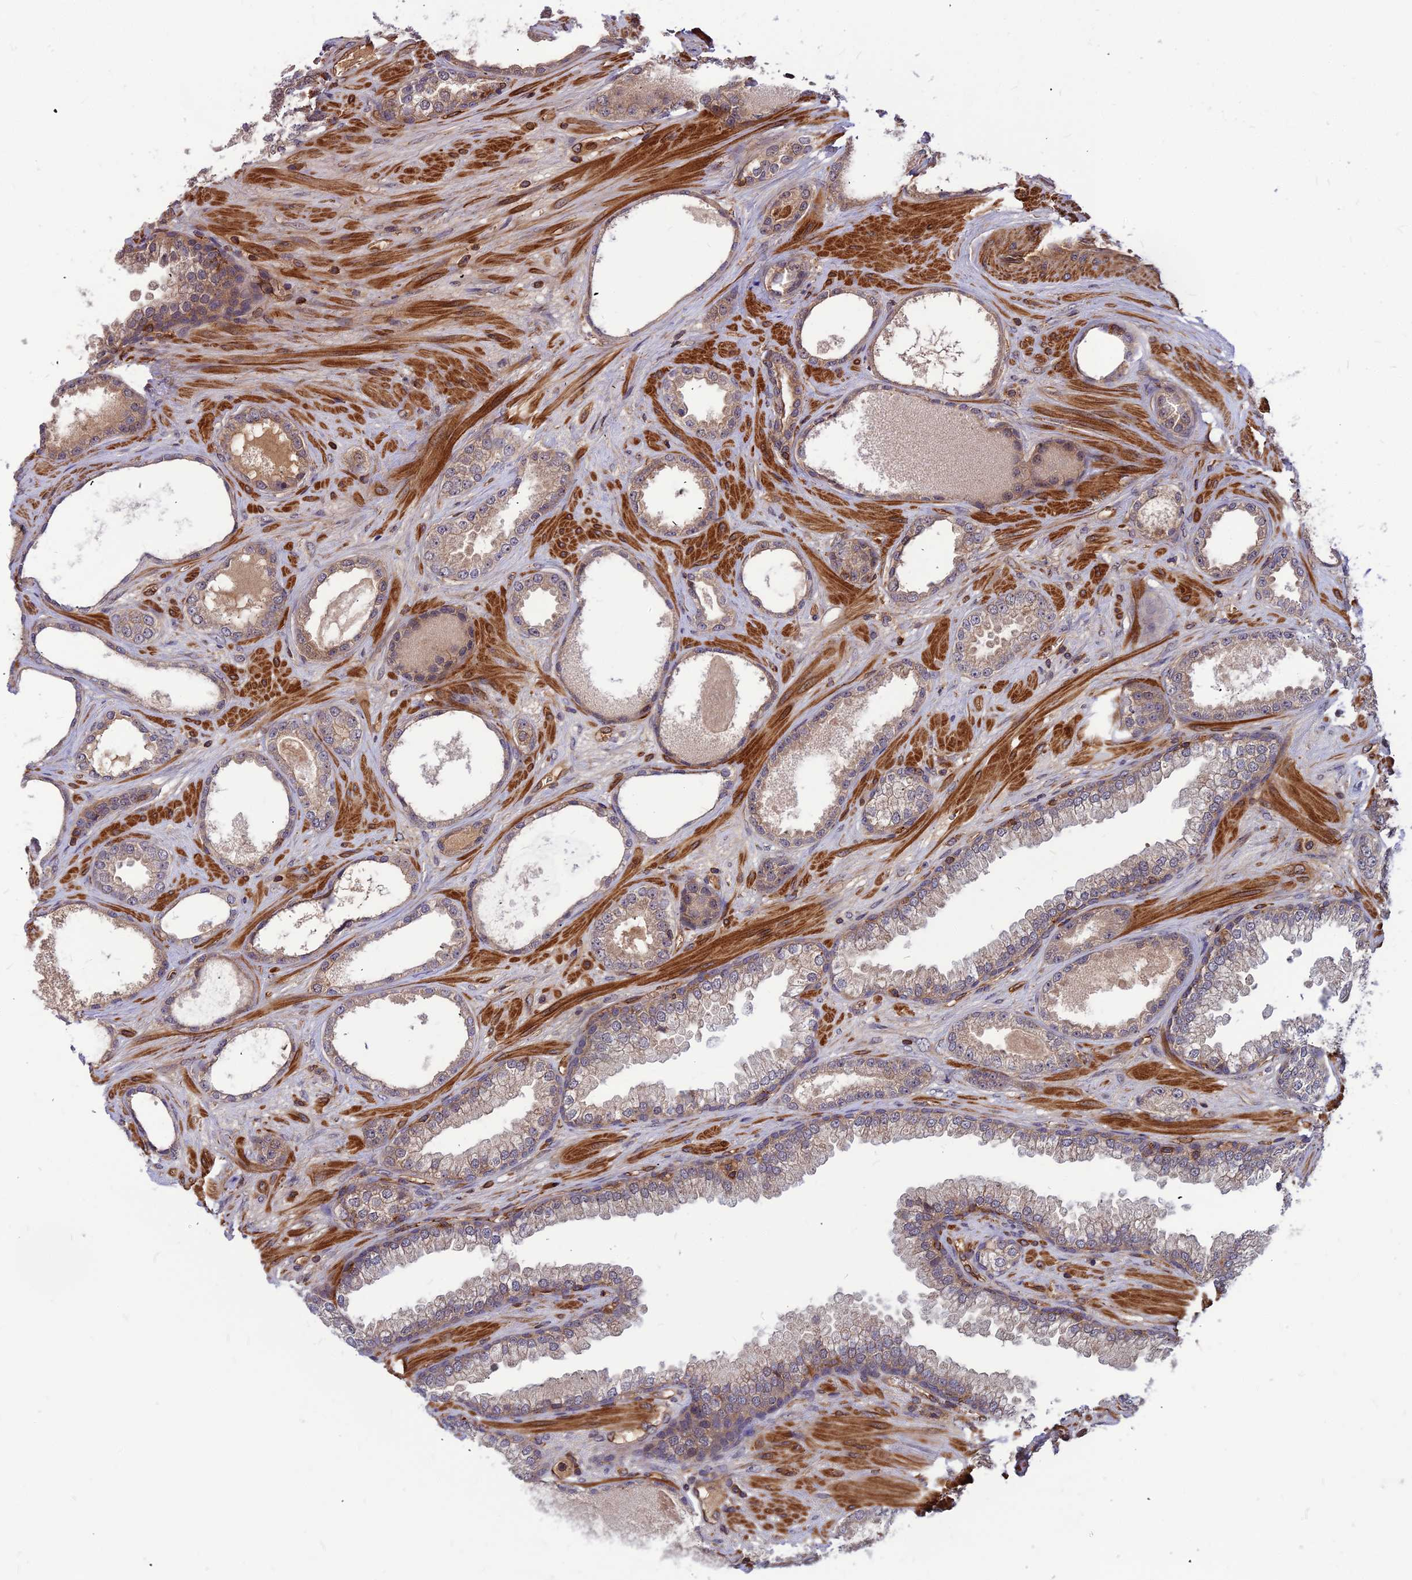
{"staining": {"intensity": "weak", "quantity": "25%-75%", "location": "cytoplasmic/membranous"}, "tissue": "prostate cancer", "cell_type": "Tumor cells", "image_type": "cancer", "snomed": [{"axis": "morphology", "description": "Adenocarcinoma, Low grade"}, {"axis": "topography", "description": "Prostate"}], "caption": "This is an image of immunohistochemistry staining of prostate cancer, which shows weak expression in the cytoplasmic/membranous of tumor cells.", "gene": "ZNF467", "patient": {"sex": "male", "age": 57}}